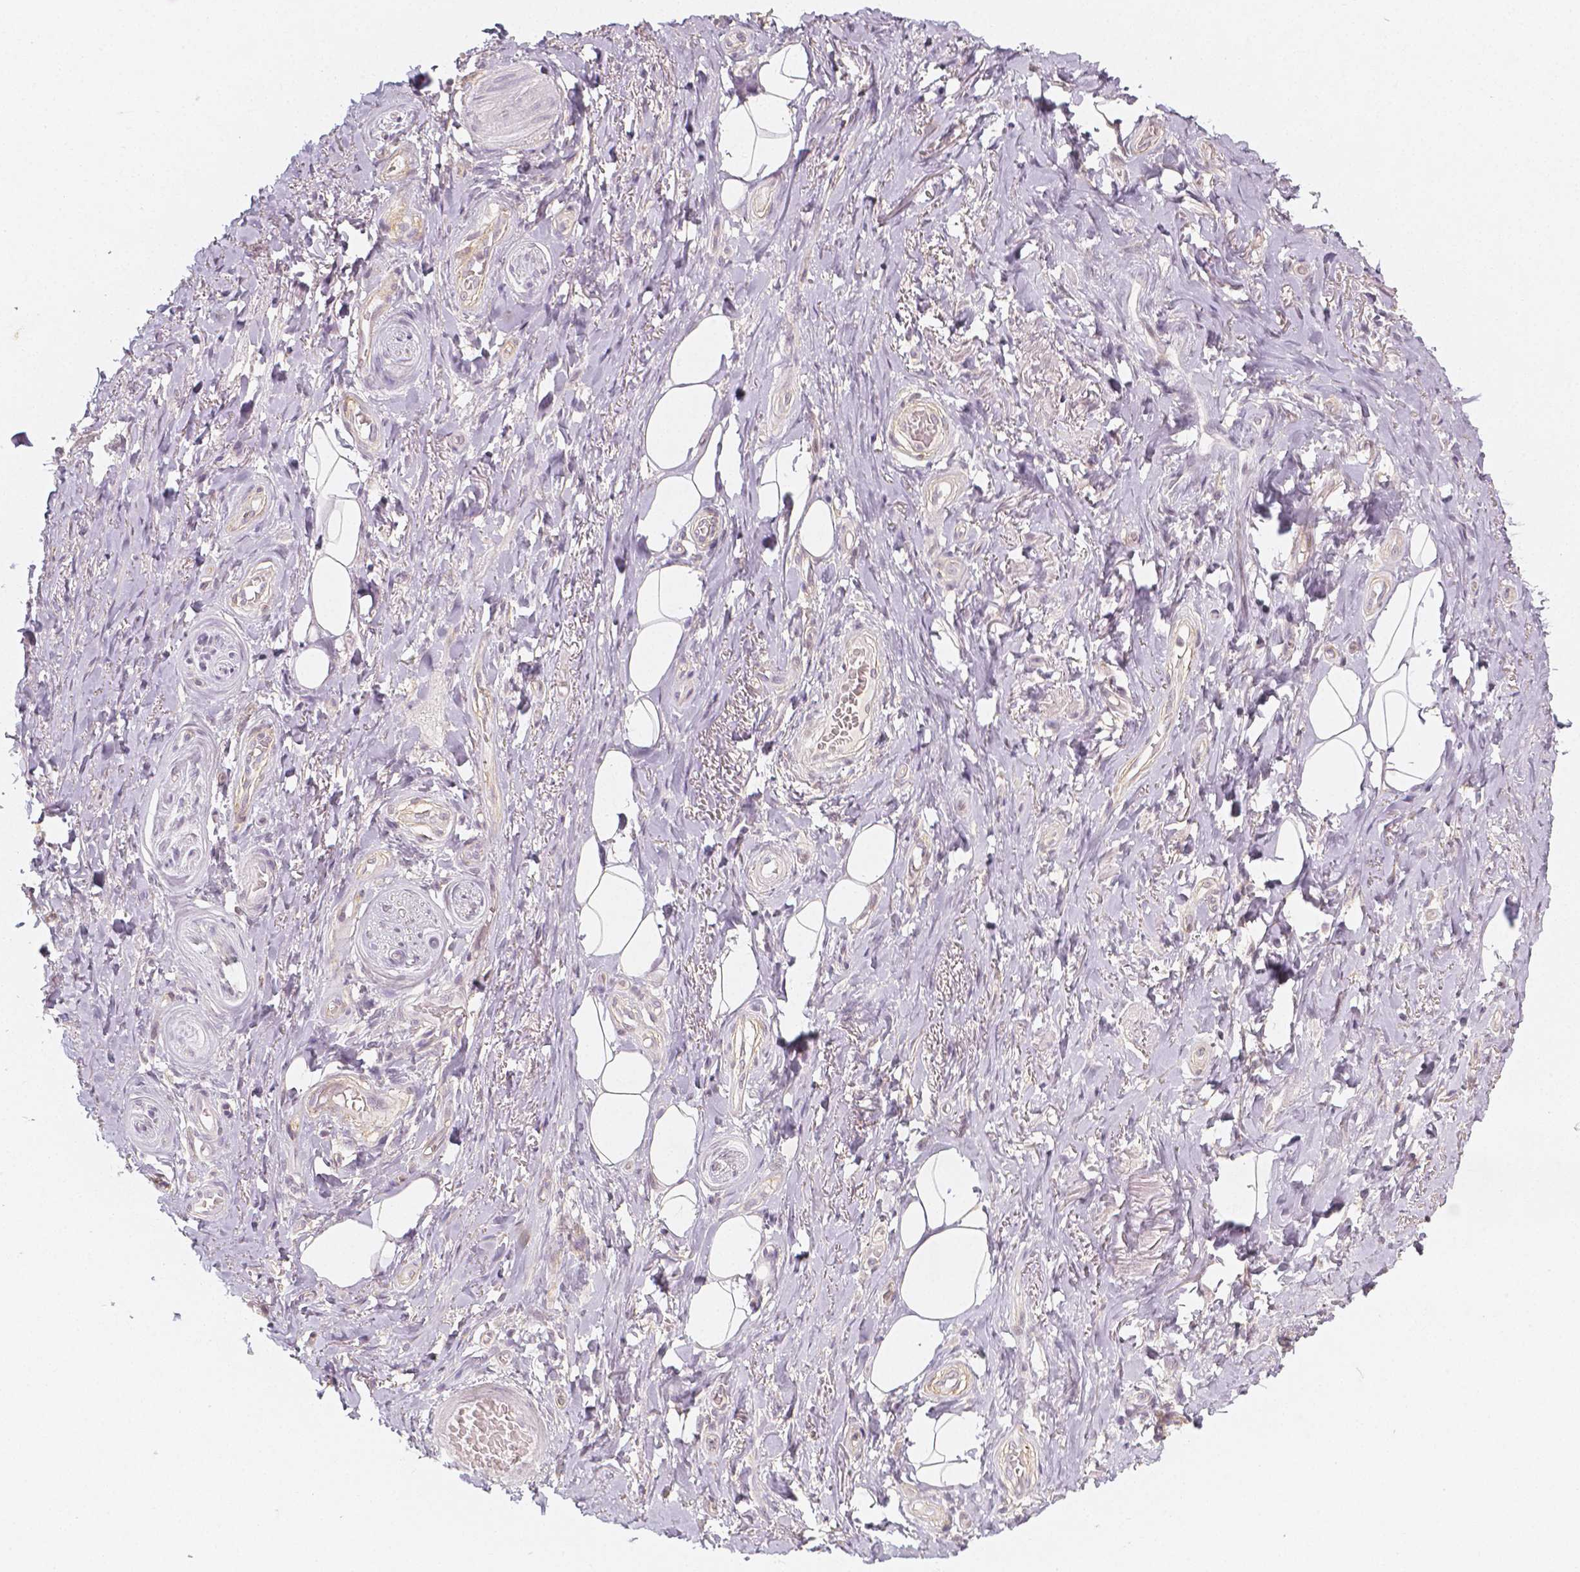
{"staining": {"intensity": "negative", "quantity": "none", "location": "none"}, "tissue": "adipose tissue", "cell_type": "Adipocytes", "image_type": "normal", "snomed": [{"axis": "morphology", "description": "Normal tissue, NOS"}, {"axis": "topography", "description": "Anal"}, {"axis": "topography", "description": "Peripheral nerve tissue"}], "caption": "Adipose tissue stained for a protein using immunohistochemistry (IHC) exhibits no expression adipocytes.", "gene": "THY1", "patient": {"sex": "male", "age": 53}}